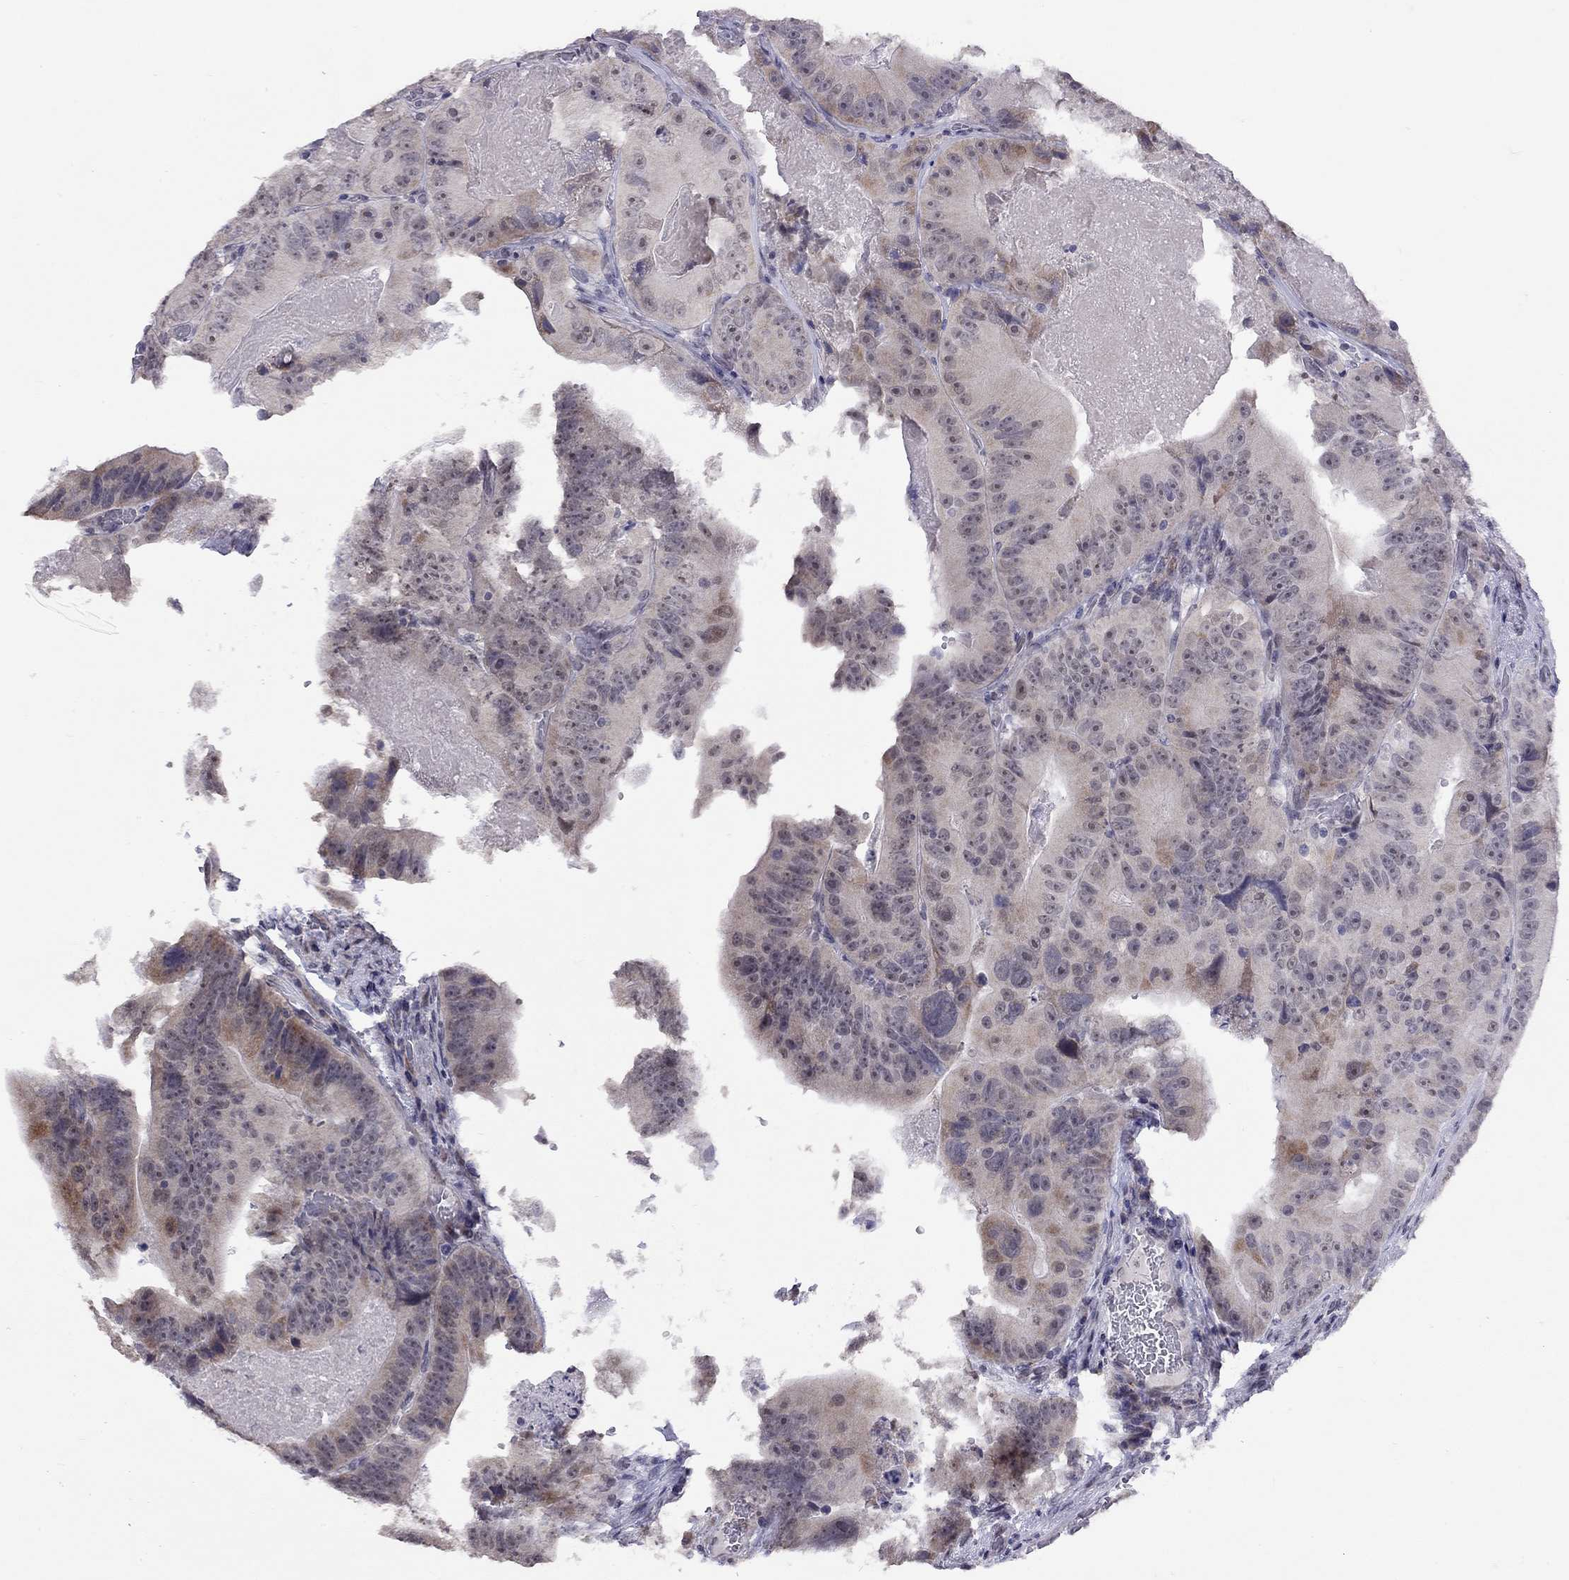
{"staining": {"intensity": "weak", "quantity": "<25%", "location": "cytoplasmic/membranous"}, "tissue": "colorectal cancer", "cell_type": "Tumor cells", "image_type": "cancer", "snomed": [{"axis": "morphology", "description": "Adenocarcinoma, NOS"}, {"axis": "topography", "description": "Colon"}], "caption": "An image of colorectal adenocarcinoma stained for a protein exhibits no brown staining in tumor cells.", "gene": "HES5", "patient": {"sex": "female", "age": 86}}